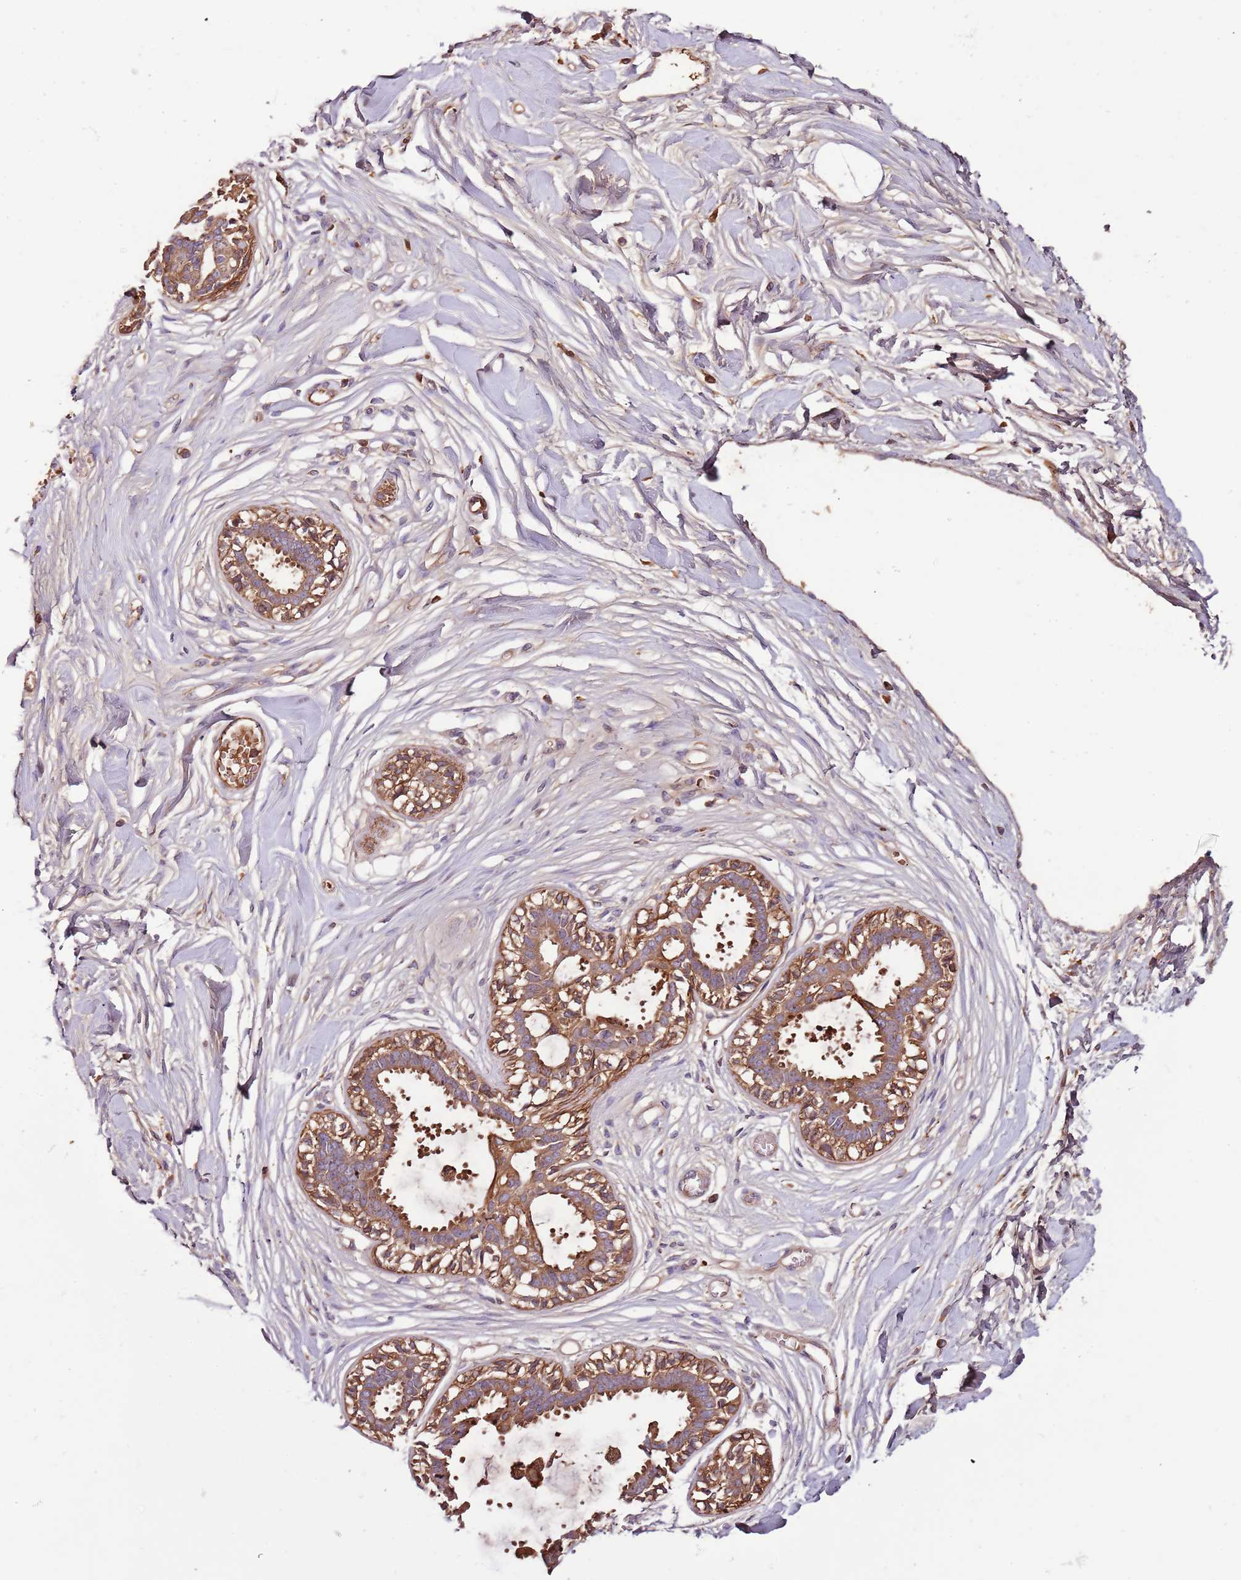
{"staining": {"intensity": "moderate", "quantity": "25%-75%", "location": "cytoplasmic/membranous"}, "tissue": "breast", "cell_type": "Adipocytes", "image_type": "normal", "snomed": [{"axis": "morphology", "description": "Normal tissue, NOS"}, {"axis": "topography", "description": "Breast"}], "caption": "Immunohistochemistry (IHC) staining of unremarkable breast, which exhibits medium levels of moderate cytoplasmic/membranous positivity in about 25%-75% of adipocytes indicating moderate cytoplasmic/membranous protein expression. The staining was performed using DAB (3,3'-diaminobenzidine) (brown) for protein detection and nuclei were counterstained in hematoxylin (blue).", "gene": "DENR", "patient": {"sex": "female", "age": 45}}